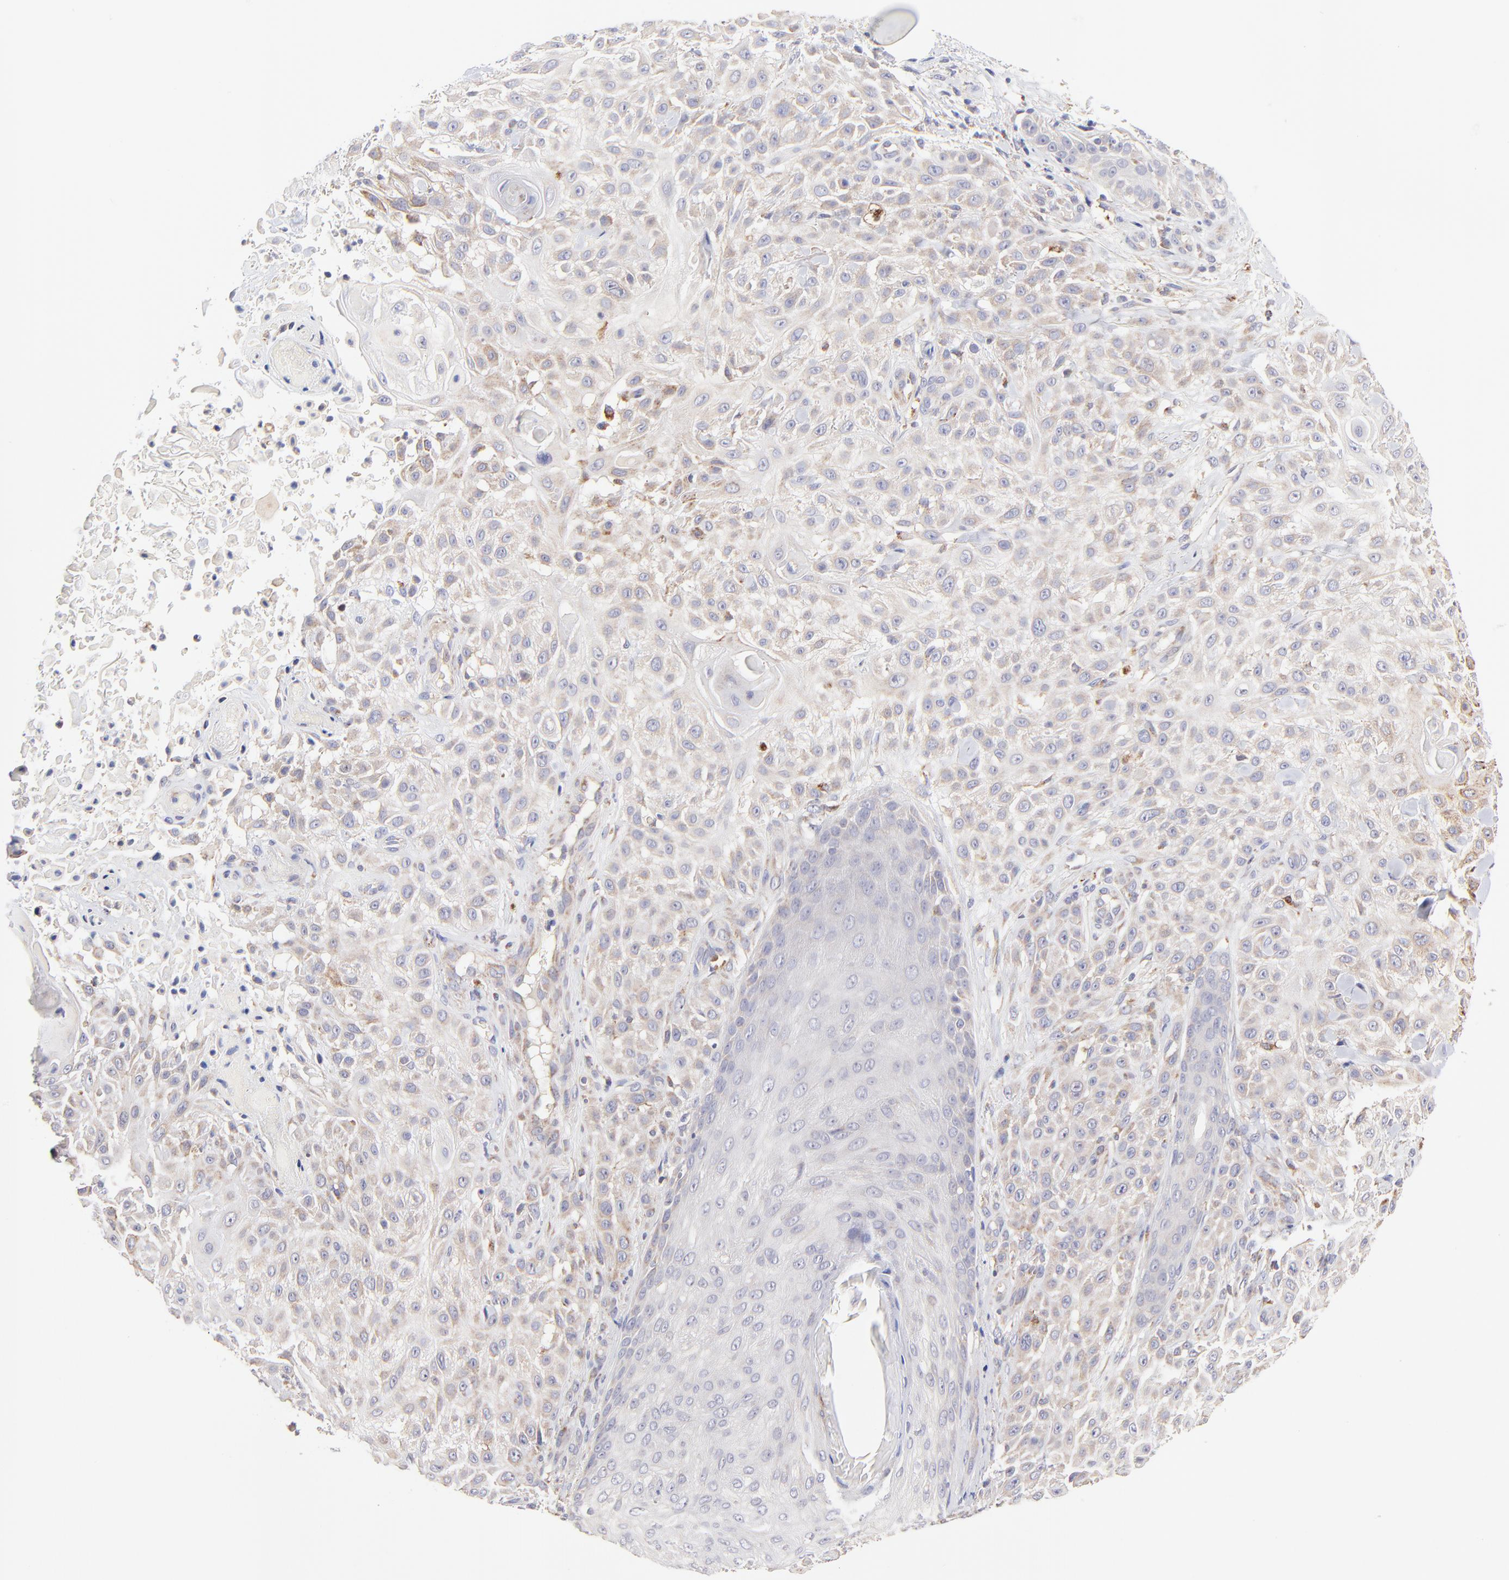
{"staining": {"intensity": "weak", "quantity": "25%-75%", "location": "cytoplasmic/membranous"}, "tissue": "skin cancer", "cell_type": "Tumor cells", "image_type": "cancer", "snomed": [{"axis": "morphology", "description": "Squamous cell carcinoma, NOS"}, {"axis": "topography", "description": "Skin"}], "caption": "There is low levels of weak cytoplasmic/membranous expression in tumor cells of skin cancer, as demonstrated by immunohistochemical staining (brown color).", "gene": "GCSAM", "patient": {"sex": "female", "age": 42}}